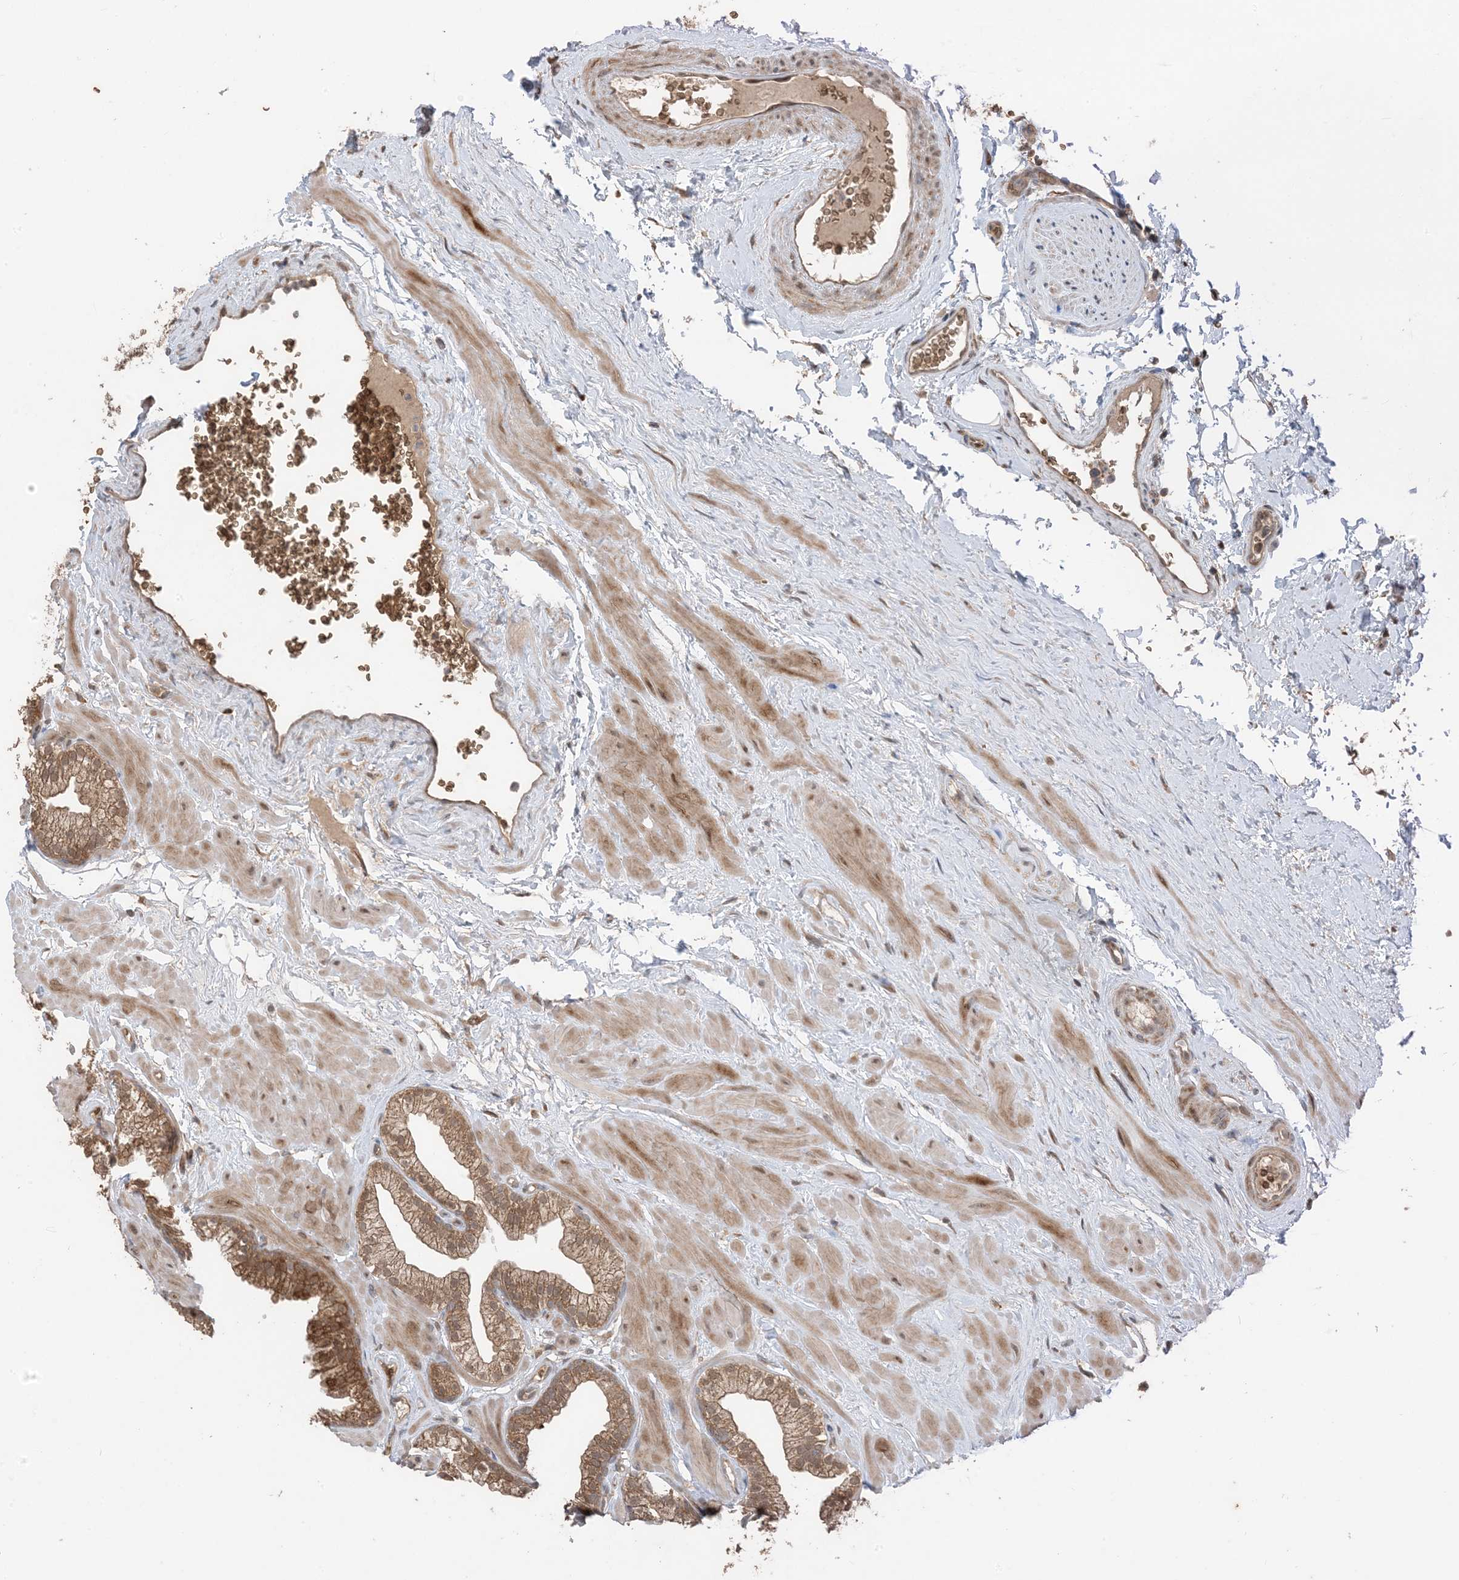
{"staining": {"intensity": "moderate", "quantity": ">75%", "location": "cytoplasmic/membranous"}, "tissue": "prostate", "cell_type": "Glandular cells", "image_type": "normal", "snomed": [{"axis": "morphology", "description": "Normal tissue, NOS"}, {"axis": "morphology", "description": "Urothelial carcinoma, Low grade"}, {"axis": "topography", "description": "Urinary bladder"}, {"axis": "topography", "description": "Prostate"}], "caption": "A brown stain highlights moderate cytoplasmic/membranous staining of a protein in glandular cells of benign human prostate. (DAB = brown stain, brightfield microscopy at high magnification).", "gene": "PUSL1", "patient": {"sex": "male", "age": 60}}